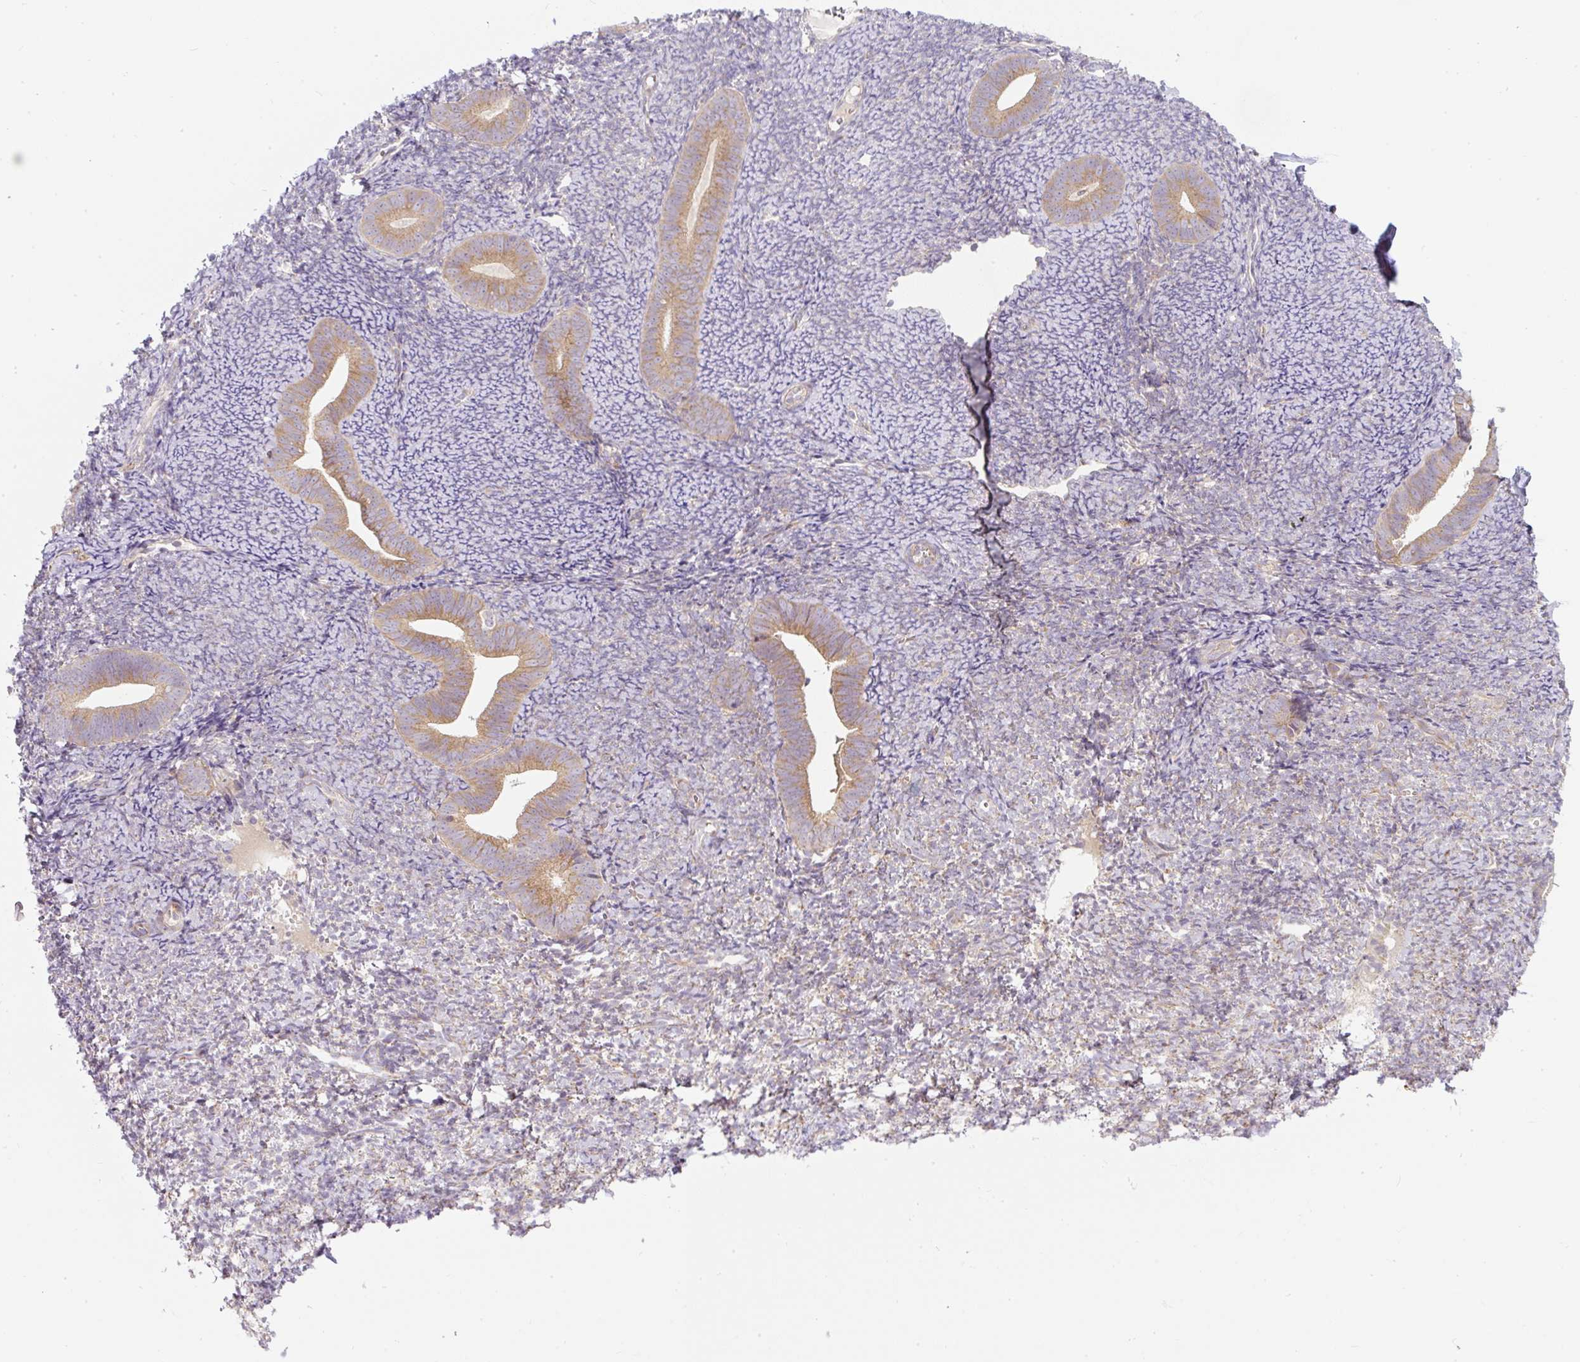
{"staining": {"intensity": "weak", "quantity": "<25%", "location": "cytoplasmic/membranous"}, "tissue": "endometrium", "cell_type": "Cells in endometrial stroma", "image_type": "normal", "snomed": [{"axis": "morphology", "description": "Normal tissue, NOS"}, {"axis": "topography", "description": "Endometrium"}], "caption": "DAB (3,3'-diaminobenzidine) immunohistochemical staining of normal endometrium displays no significant positivity in cells in endometrial stroma. (DAB (3,3'-diaminobenzidine) IHC with hematoxylin counter stain).", "gene": "MLX", "patient": {"sex": "female", "age": 39}}